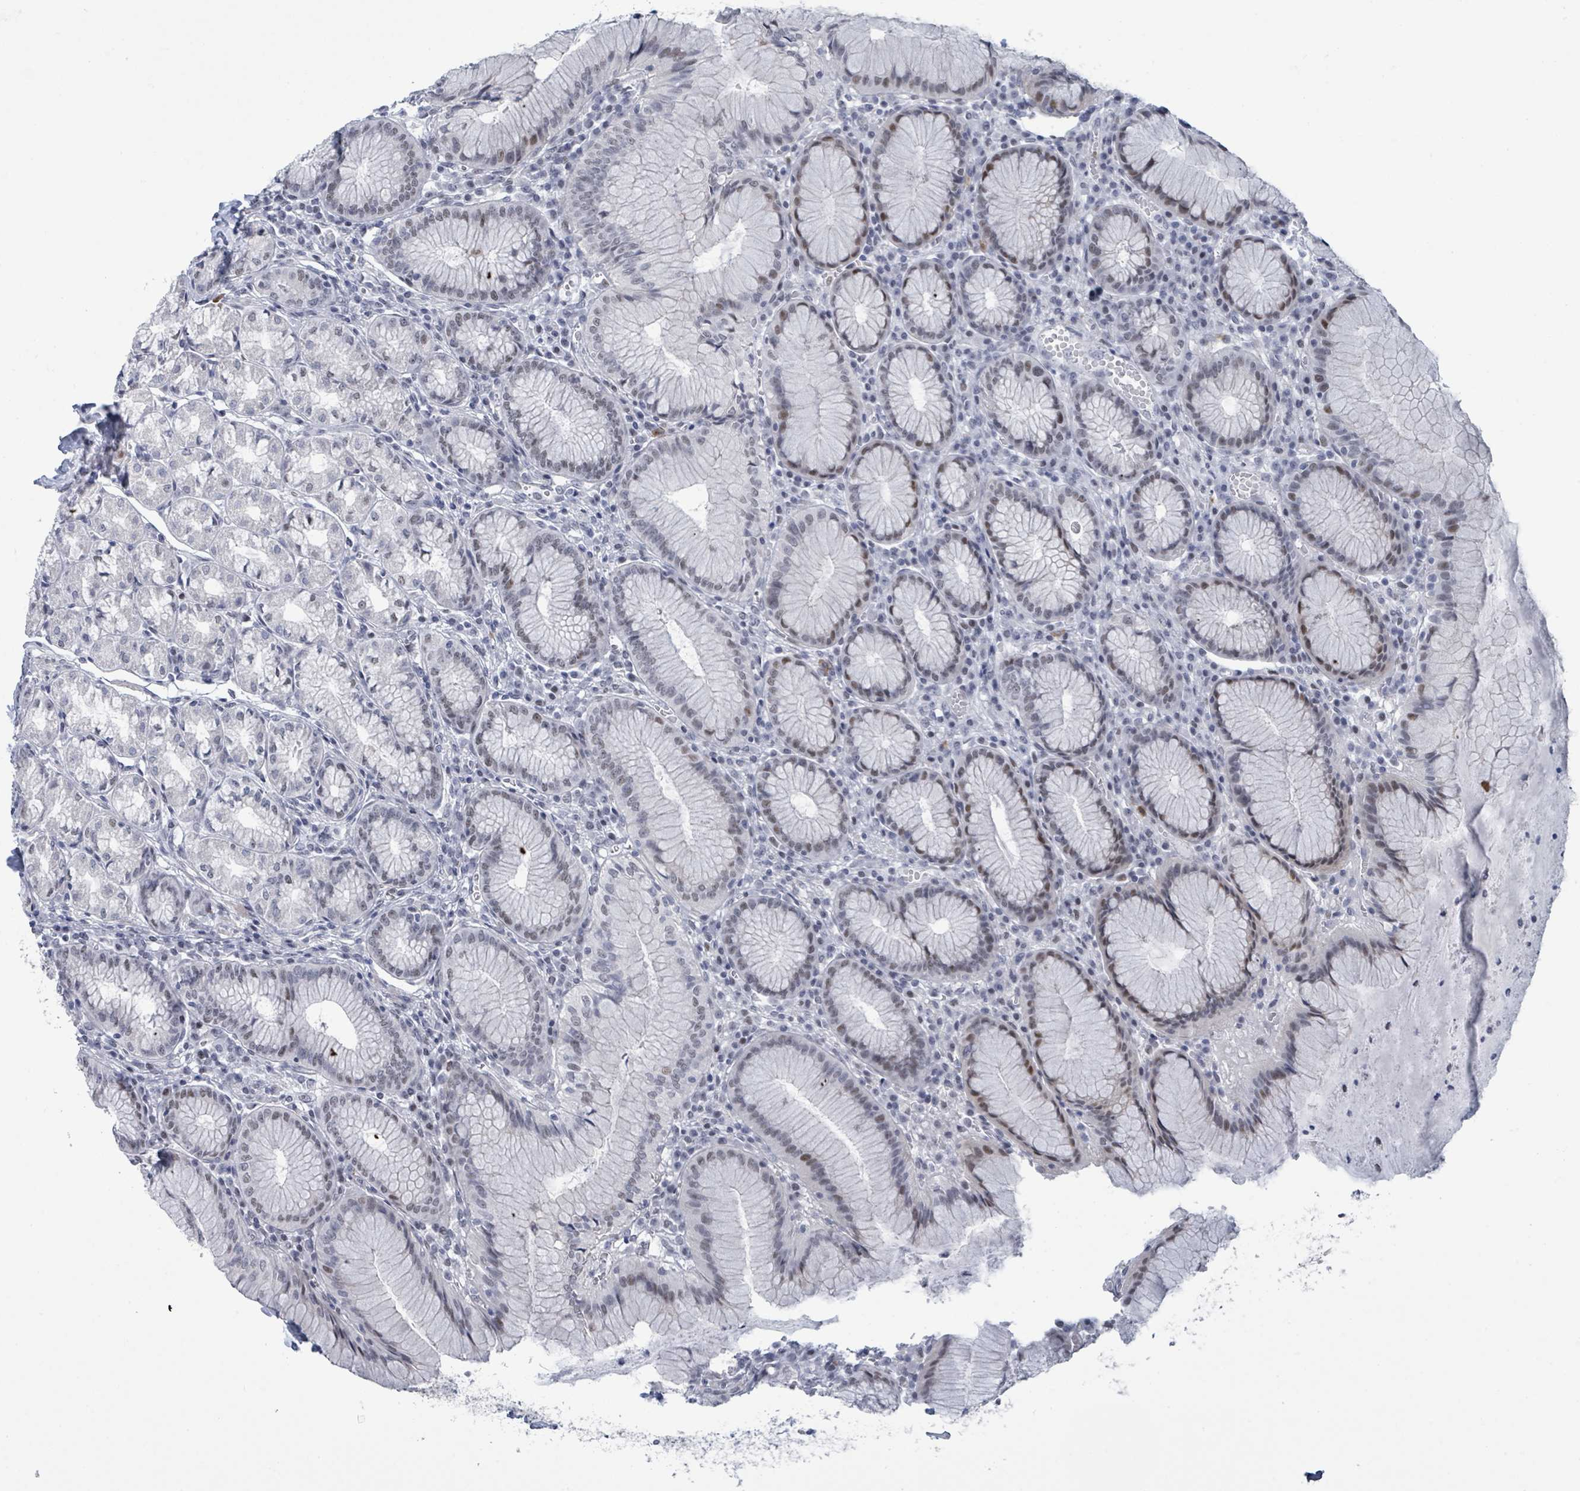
{"staining": {"intensity": "moderate", "quantity": "<25%", "location": "nuclear"}, "tissue": "stomach", "cell_type": "Glandular cells", "image_type": "normal", "snomed": [{"axis": "morphology", "description": "Normal tissue, NOS"}, {"axis": "topography", "description": "Stomach"}], "caption": "This photomicrograph exhibits IHC staining of benign stomach, with low moderate nuclear expression in about <25% of glandular cells.", "gene": "CT45A10", "patient": {"sex": "male", "age": 55}}